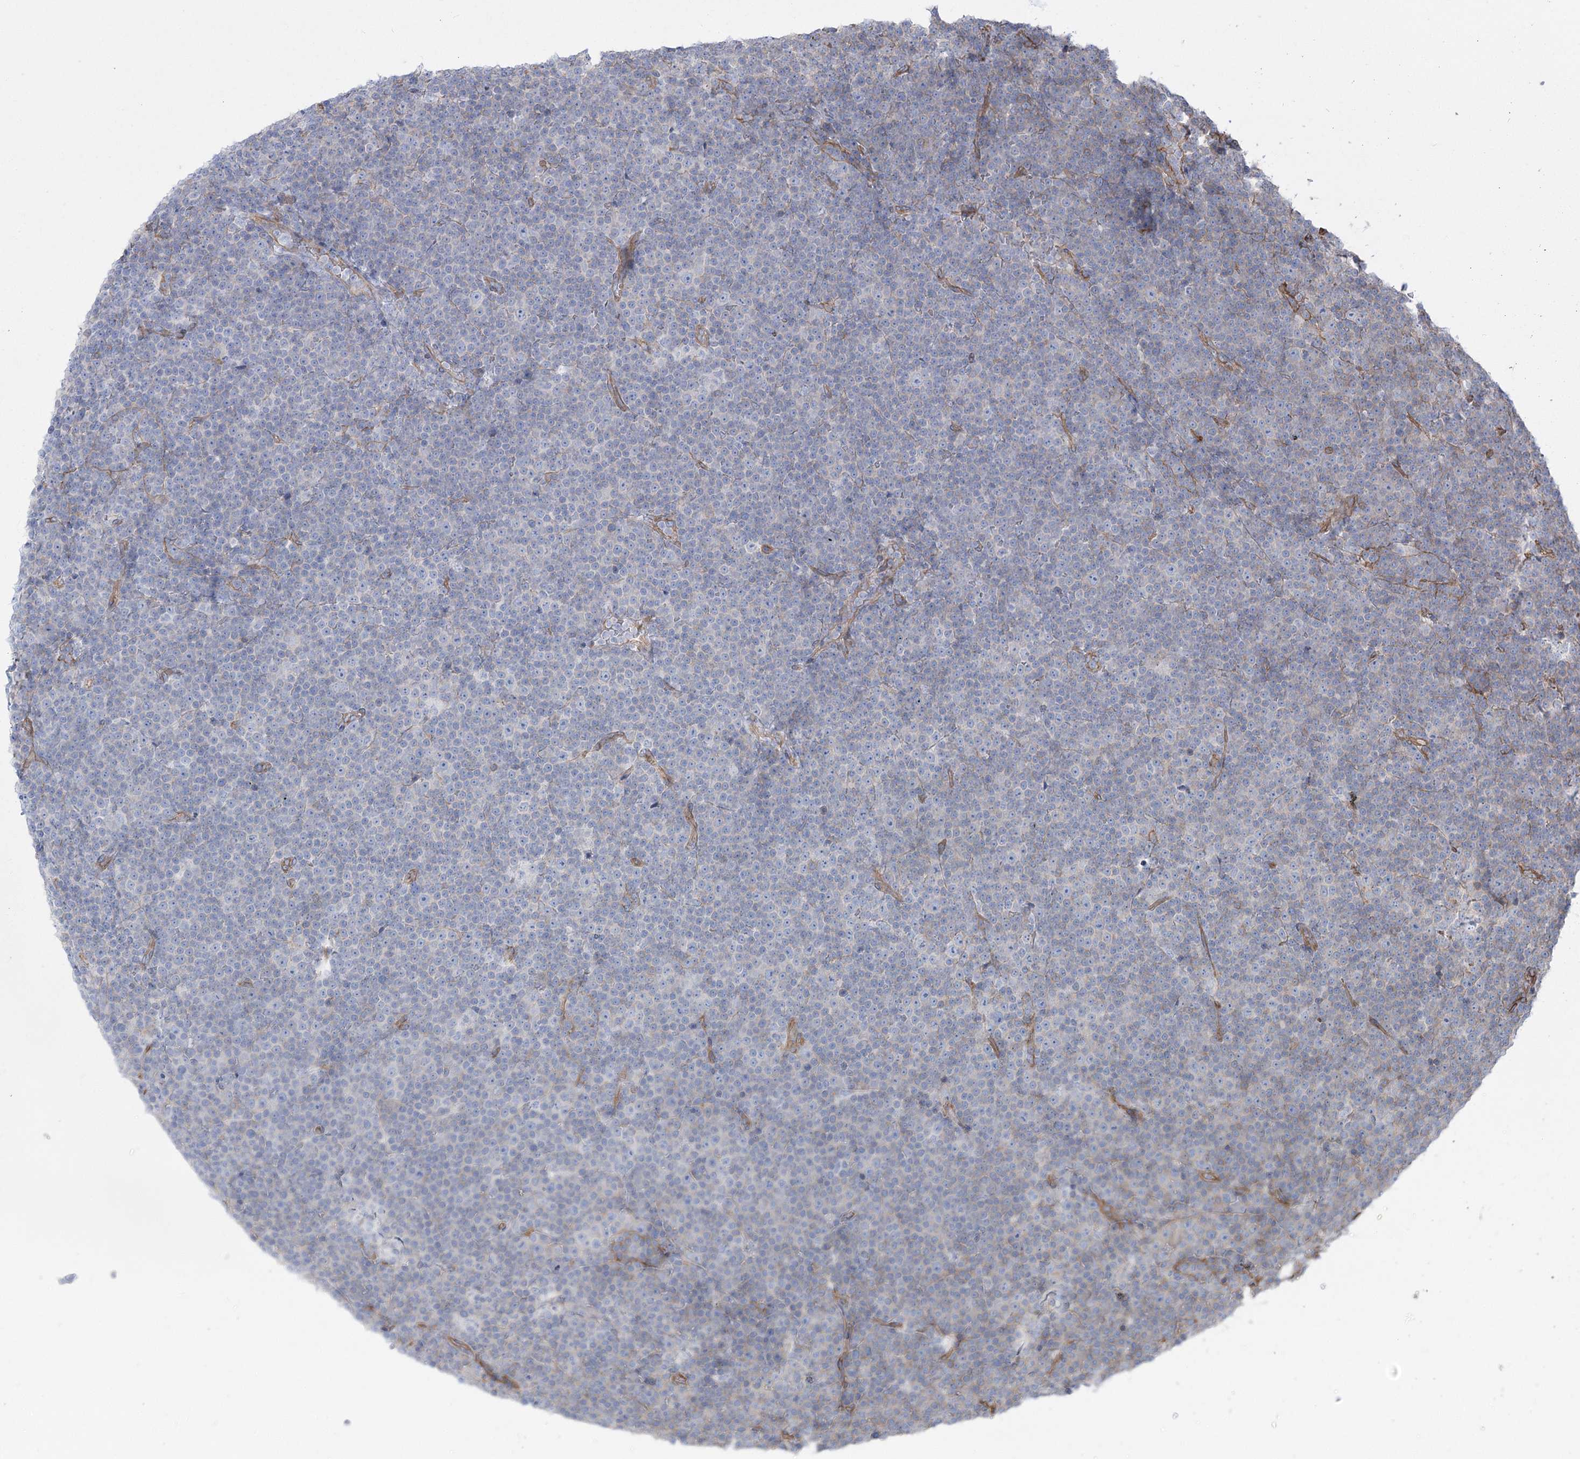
{"staining": {"intensity": "negative", "quantity": "none", "location": "none"}, "tissue": "lymphoma", "cell_type": "Tumor cells", "image_type": "cancer", "snomed": [{"axis": "morphology", "description": "Malignant lymphoma, non-Hodgkin's type, Low grade"}, {"axis": "topography", "description": "Lymph node"}], "caption": "An IHC photomicrograph of low-grade malignant lymphoma, non-Hodgkin's type is shown. There is no staining in tumor cells of low-grade malignant lymphoma, non-Hodgkin's type.", "gene": "PLEKHA5", "patient": {"sex": "female", "age": 67}}